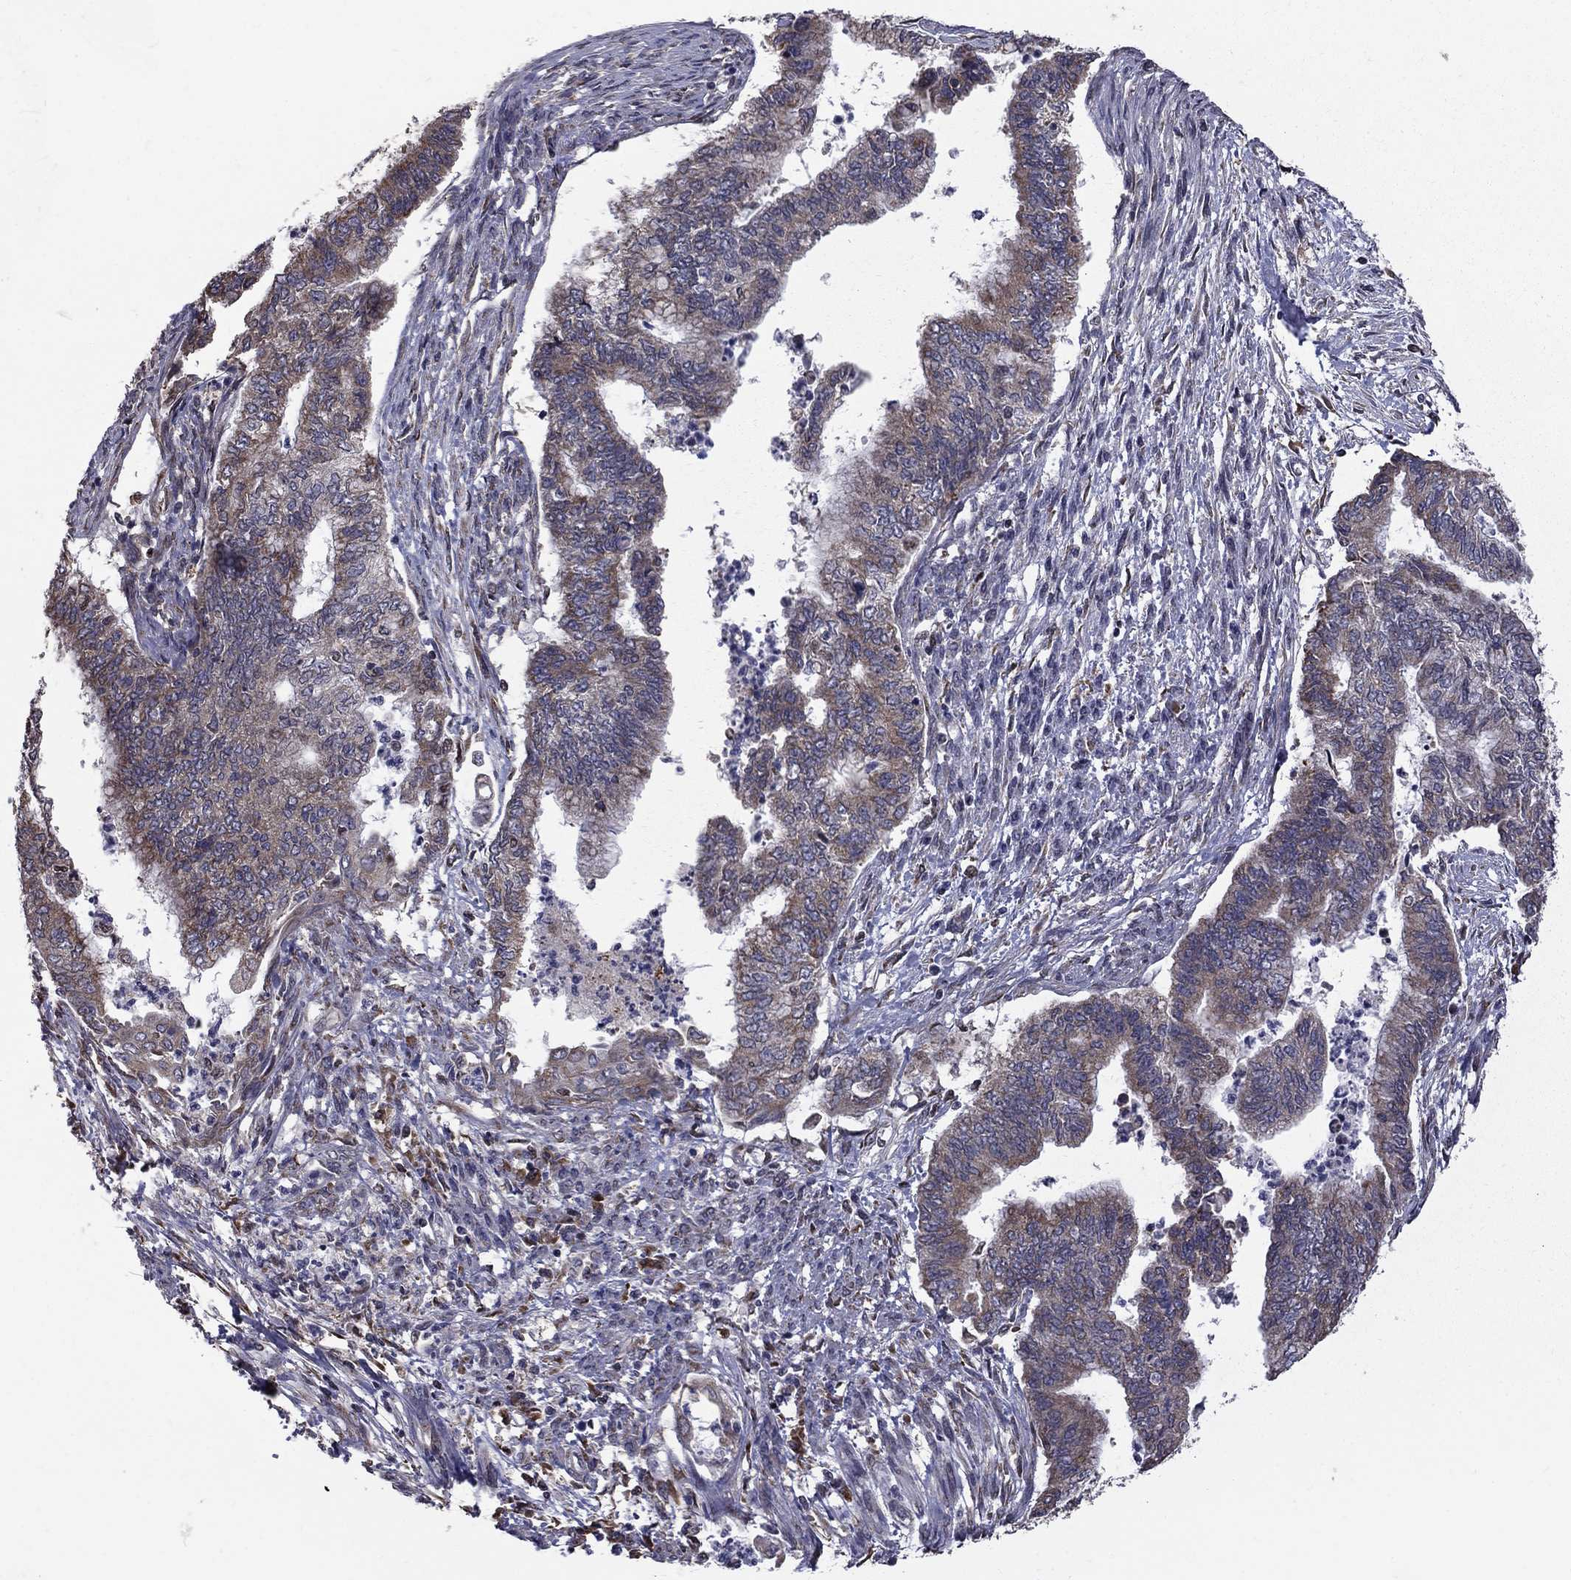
{"staining": {"intensity": "weak", "quantity": "<25%", "location": "cytoplasmic/membranous"}, "tissue": "endometrial cancer", "cell_type": "Tumor cells", "image_type": "cancer", "snomed": [{"axis": "morphology", "description": "Adenocarcinoma, NOS"}, {"axis": "topography", "description": "Endometrium"}], "caption": "There is no significant staining in tumor cells of adenocarcinoma (endometrial). (DAB IHC, high magnification).", "gene": "HSPB2", "patient": {"sex": "female", "age": 65}}